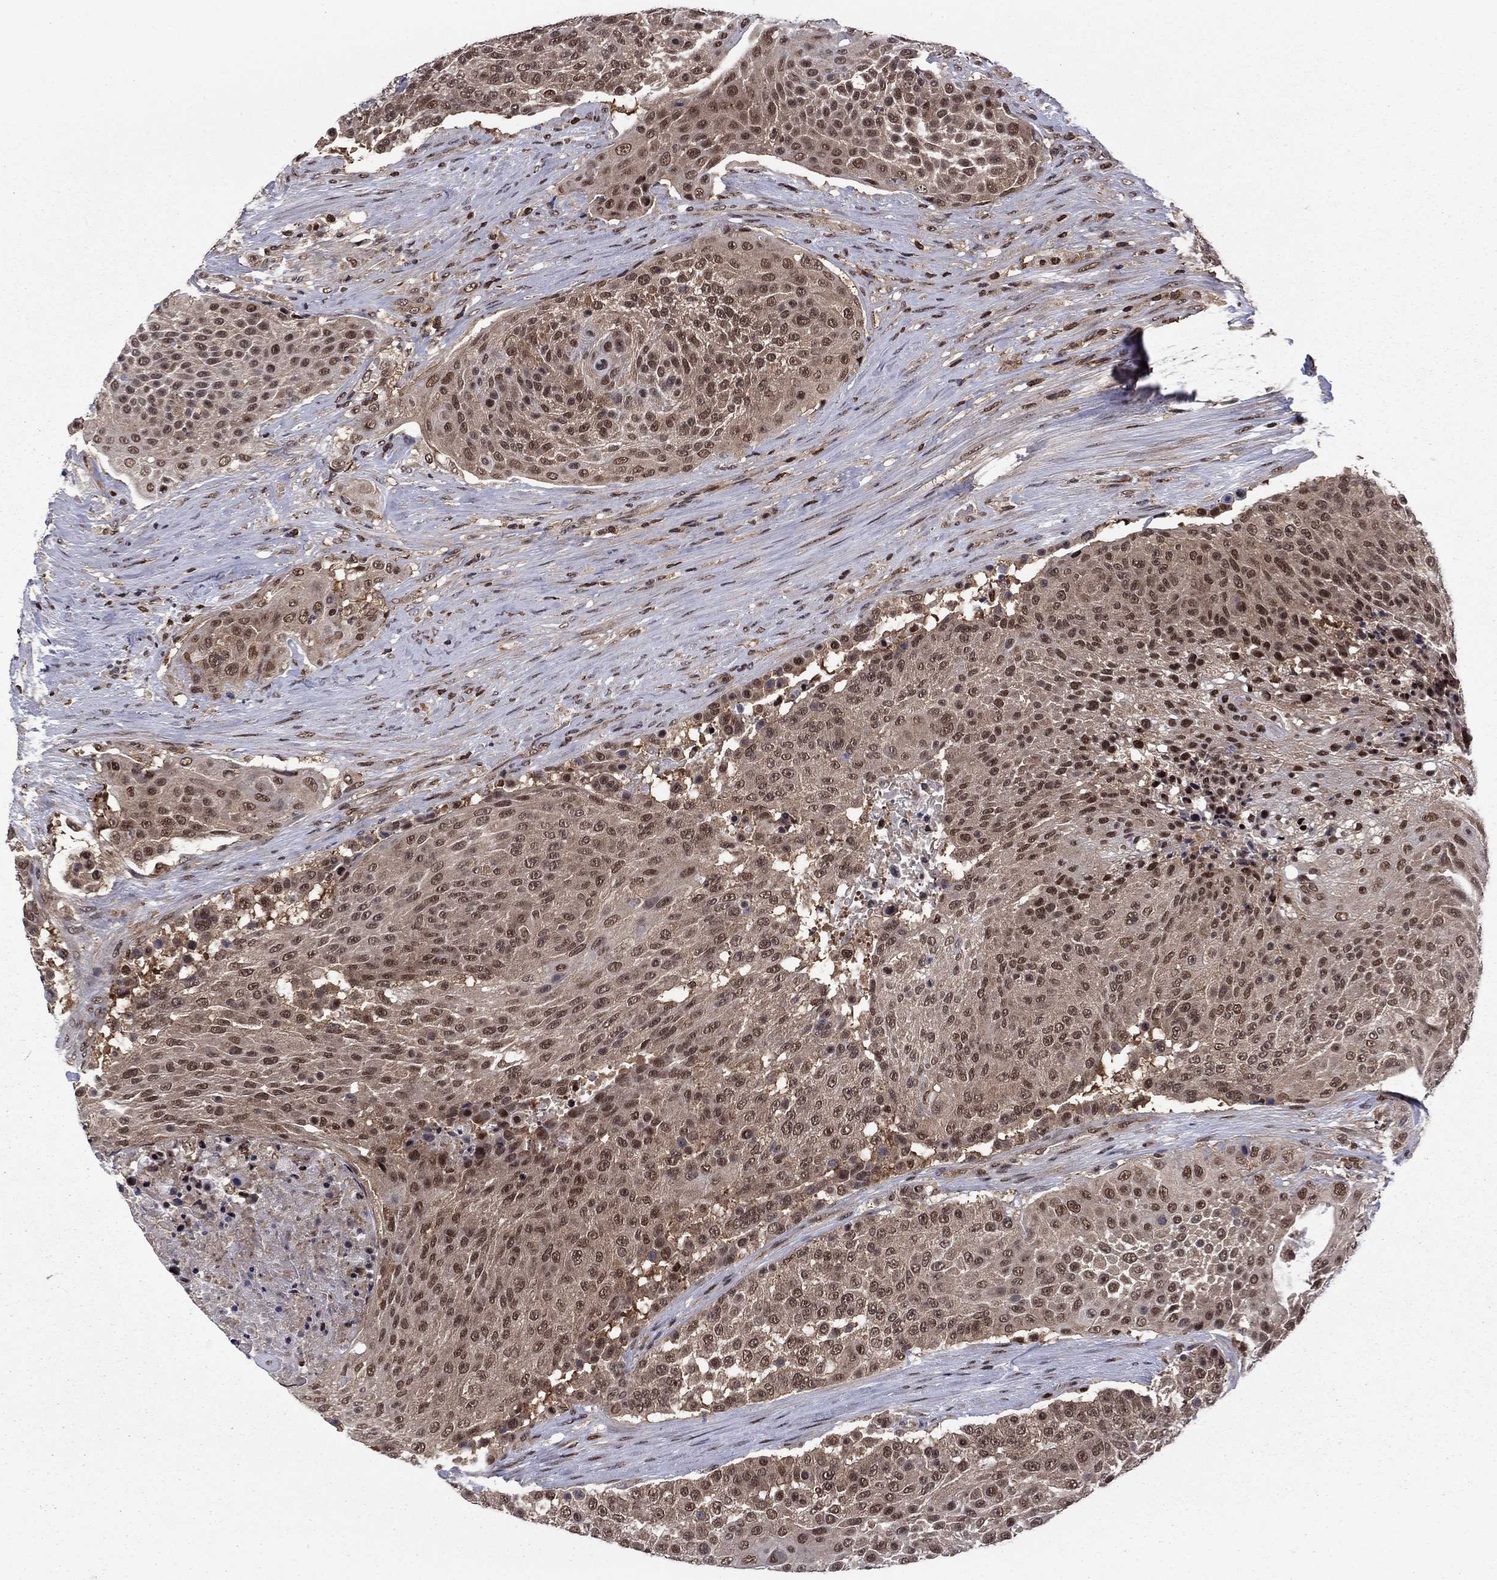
{"staining": {"intensity": "moderate", "quantity": ">75%", "location": "nuclear"}, "tissue": "urothelial cancer", "cell_type": "Tumor cells", "image_type": "cancer", "snomed": [{"axis": "morphology", "description": "Urothelial carcinoma, High grade"}, {"axis": "topography", "description": "Urinary bladder"}], "caption": "Approximately >75% of tumor cells in high-grade urothelial carcinoma display moderate nuclear protein staining as visualized by brown immunohistochemical staining.", "gene": "PSMD2", "patient": {"sex": "female", "age": 63}}